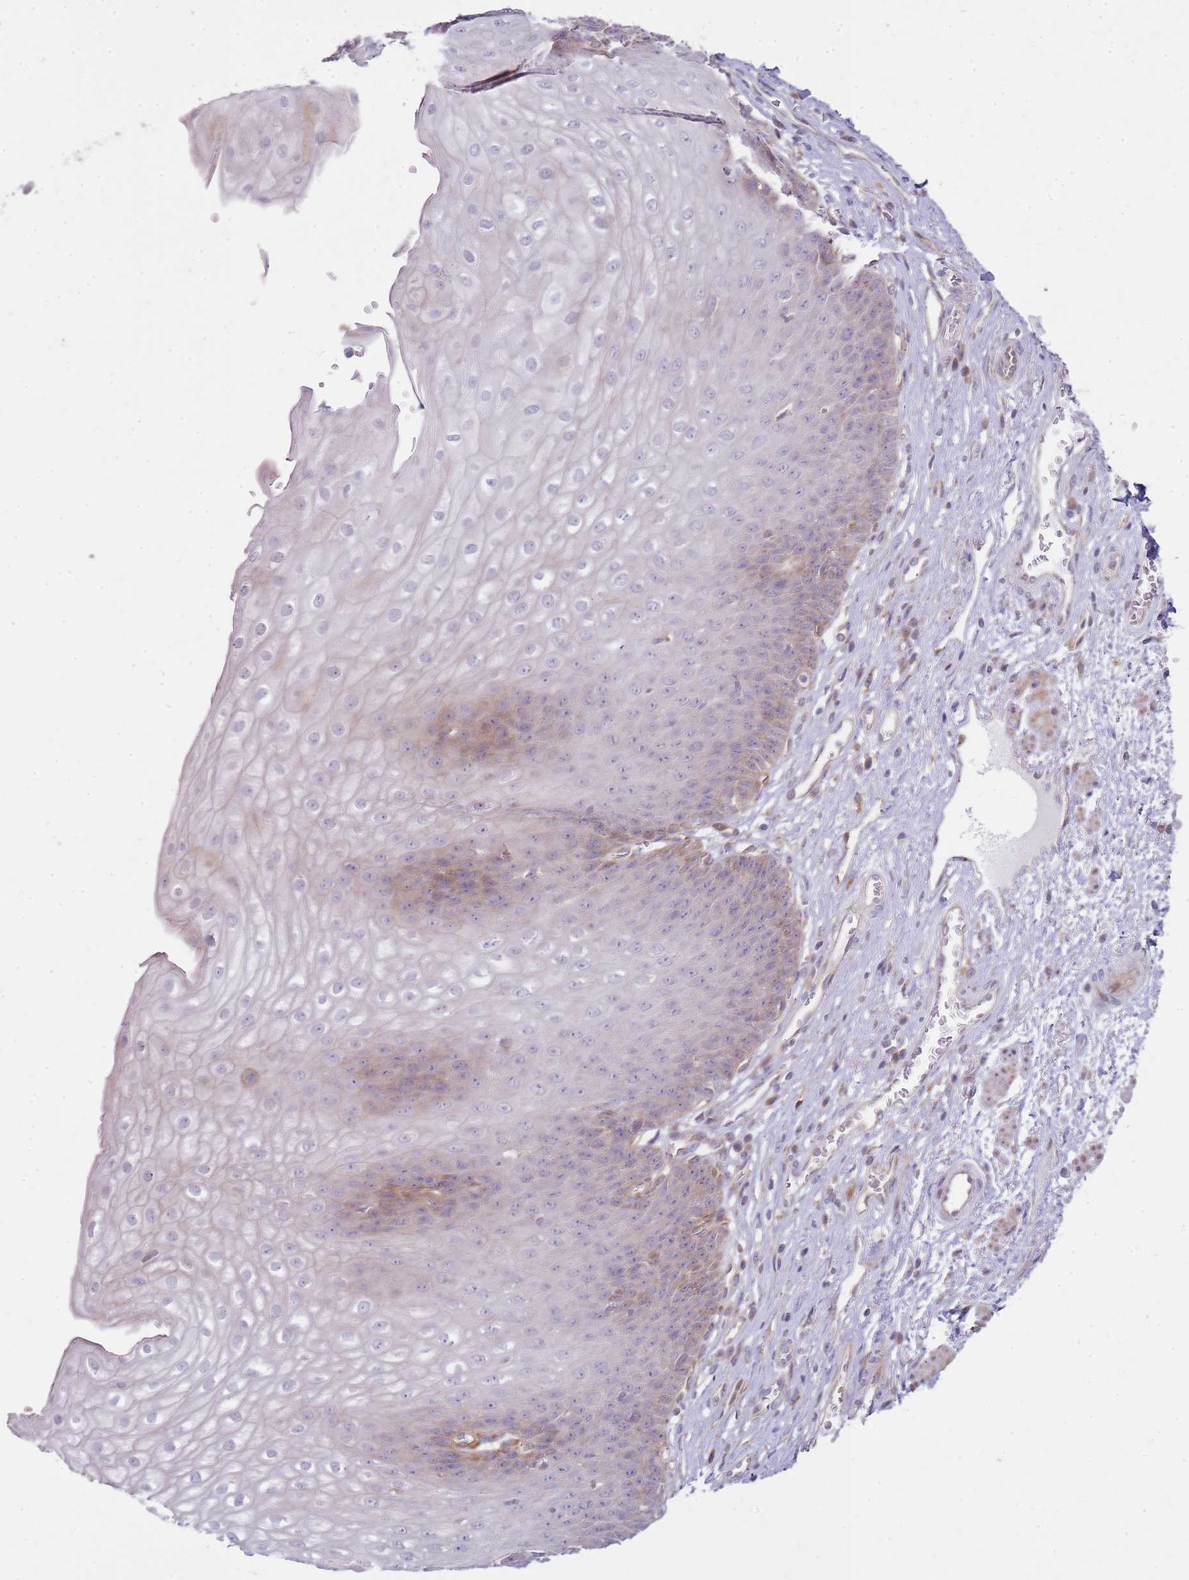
{"staining": {"intensity": "weak", "quantity": "25%-75%", "location": "cytoplasmic/membranous"}, "tissue": "esophagus", "cell_type": "Squamous epithelial cells", "image_type": "normal", "snomed": [{"axis": "morphology", "description": "Normal tissue, NOS"}, {"axis": "topography", "description": "Esophagus"}], "caption": "Immunohistochemical staining of normal human esophagus reveals weak cytoplasmic/membranous protein expression in approximately 25%-75% of squamous epithelial cells.", "gene": "GRAP", "patient": {"sex": "male", "age": 71}}